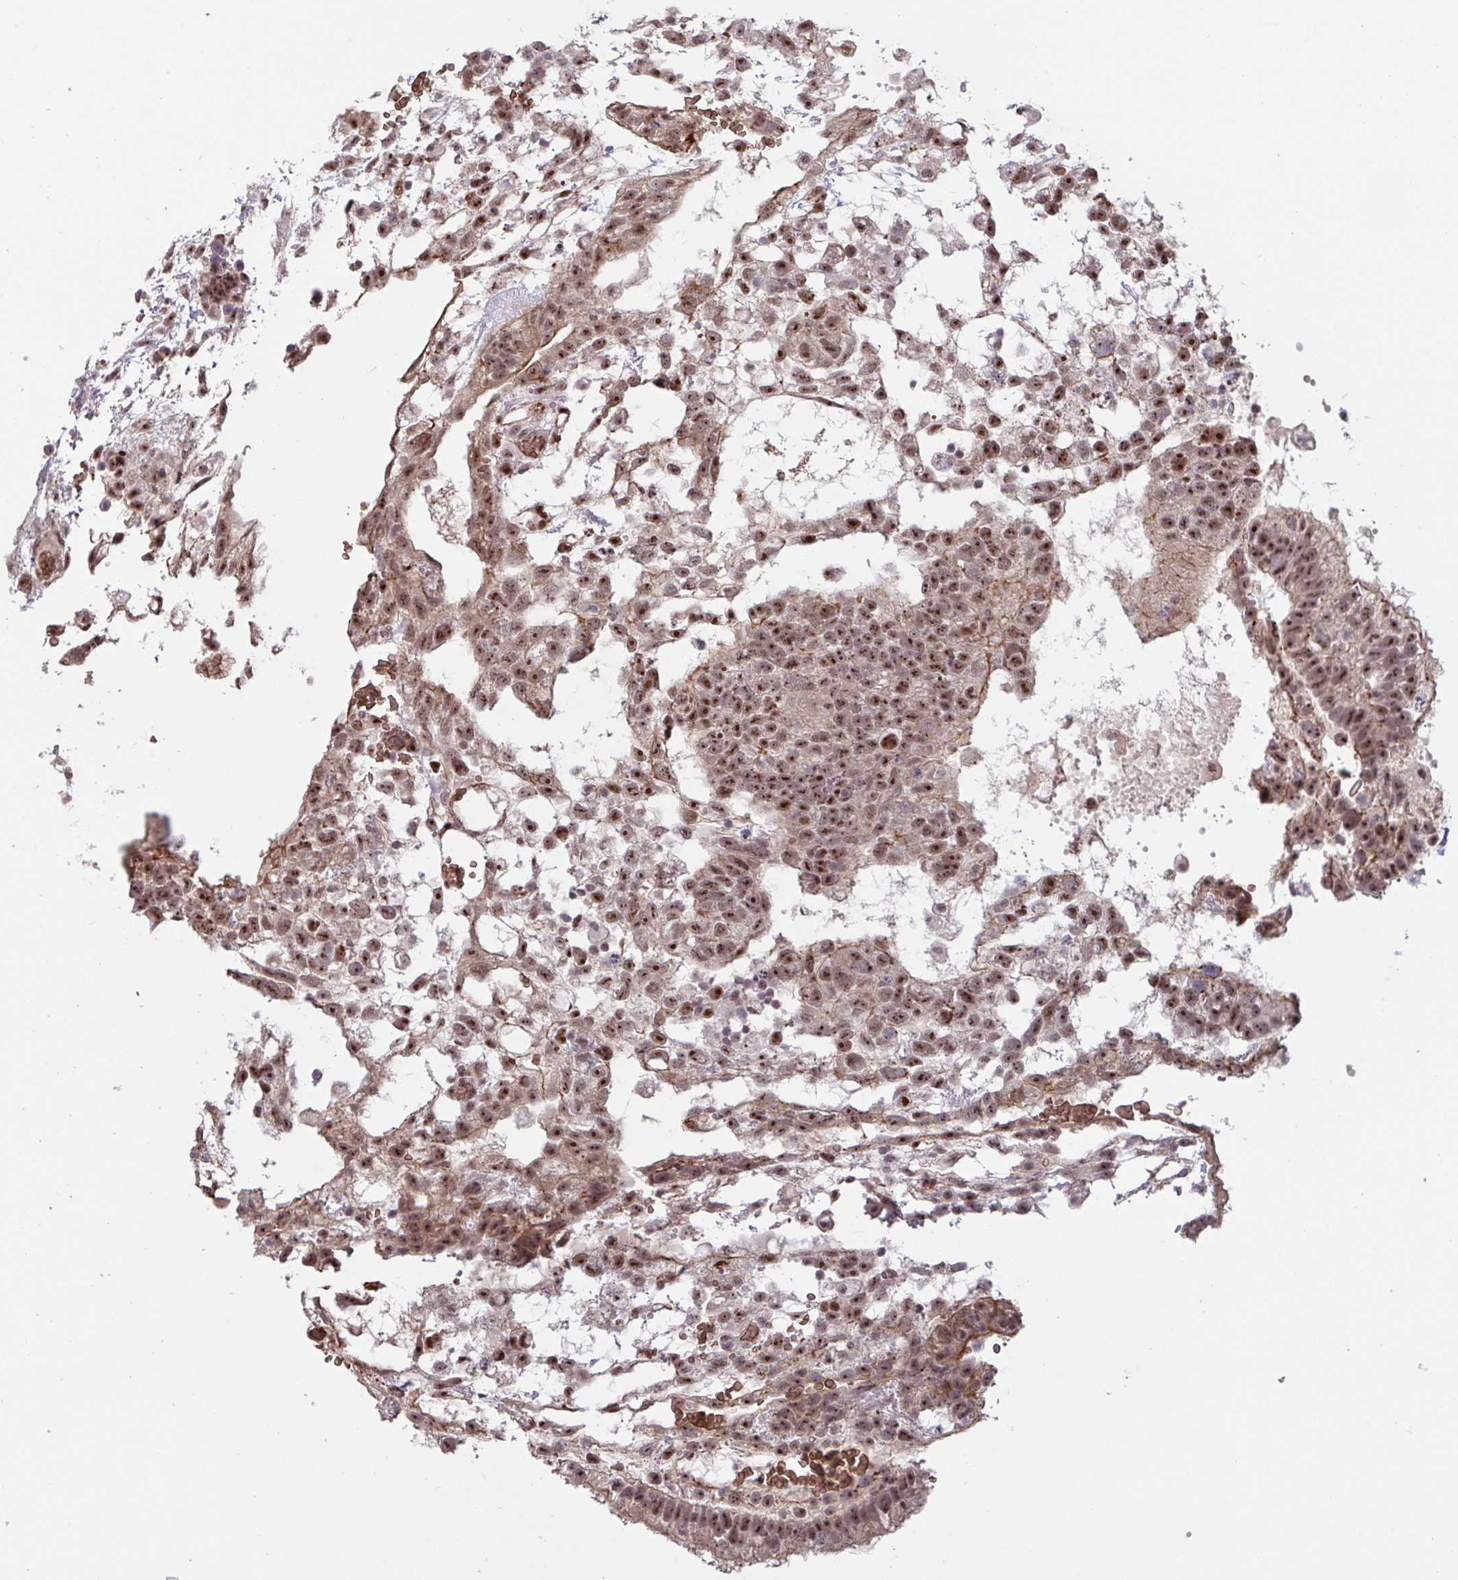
{"staining": {"intensity": "moderate", "quantity": ">75%", "location": "cytoplasmic/membranous,nuclear"}, "tissue": "testis cancer", "cell_type": "Tumor cells", "image_type": "cancer", "snomed": [{"axis": "morphology", "description": "Normal tissue, NOS"}, {"axis": "morphology", "description": "Carcinoma, Embryonal, NOS"}, {"axis": "topography", "description": "Testis"}], "caption": "Human testis embryonal carcinoma stained with a brown dye shows moderate cytoplasmic/membranous and nuclear positive positivity in approximately >75% of tumor cells.", "gene": "NLRP13", "patient": {"sex": "male", "age": 32}}